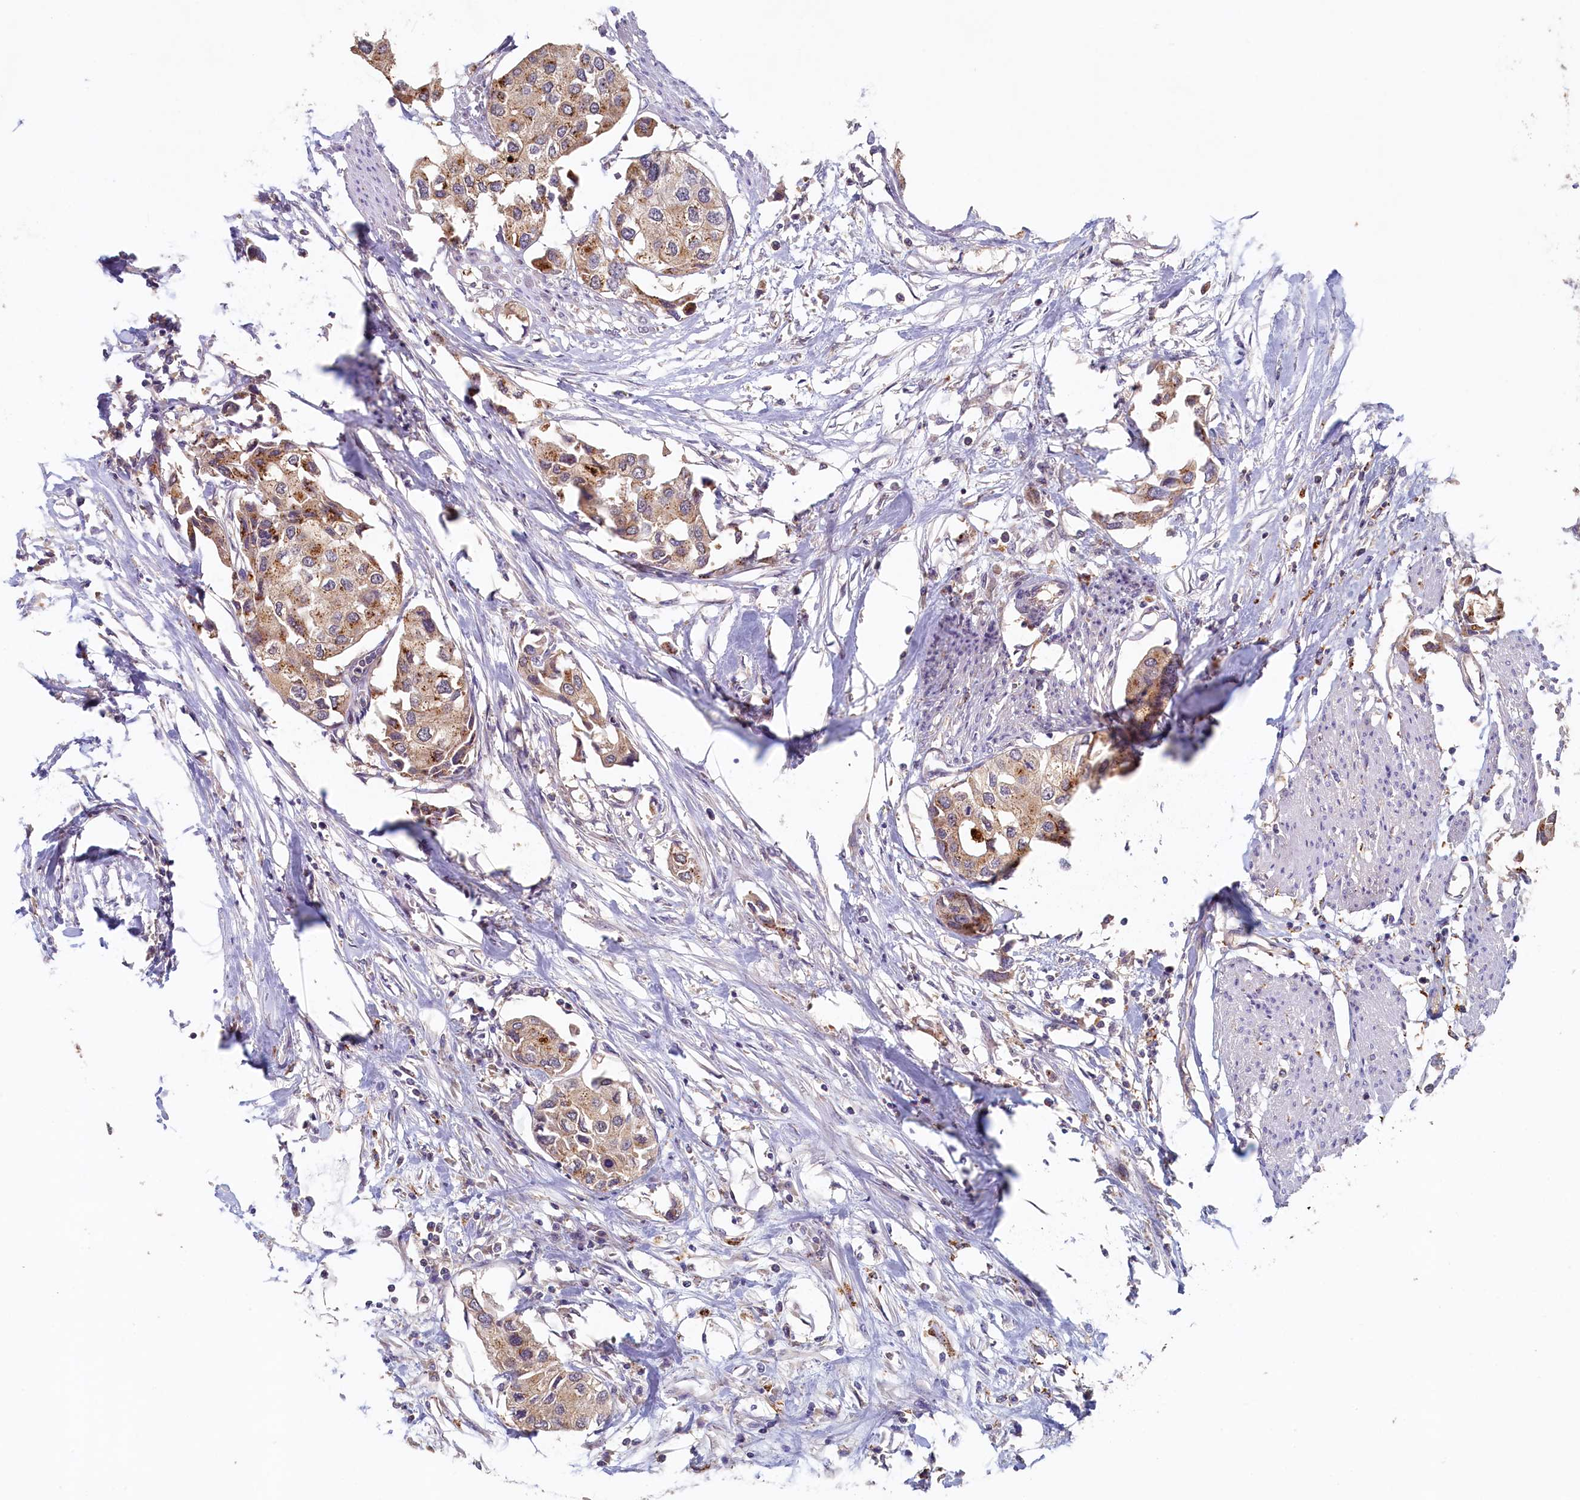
{"staining": {"intensity": "moderate", "quantity": "25%-75%", "location": "cytoplasmic/membranous"}, "tissue": "urothelial cancer", "cell_type": "Tumor cells", "image_type": "cancer", "snomed": [{"axis": "morphology", "description": "Urothelial carcinoma, High grade"}, {"axis": "topography", "description": "Urinary bladder"}], "caption": "Immunohistochemical staining of human high-grade urothelial carcinoma shows moderate cytoplasmic/membranous protein staining in approximately 25%-75% of tumor cells.", "gene": "NUBP2", "patient": {"sex": "male", "age": 64}}